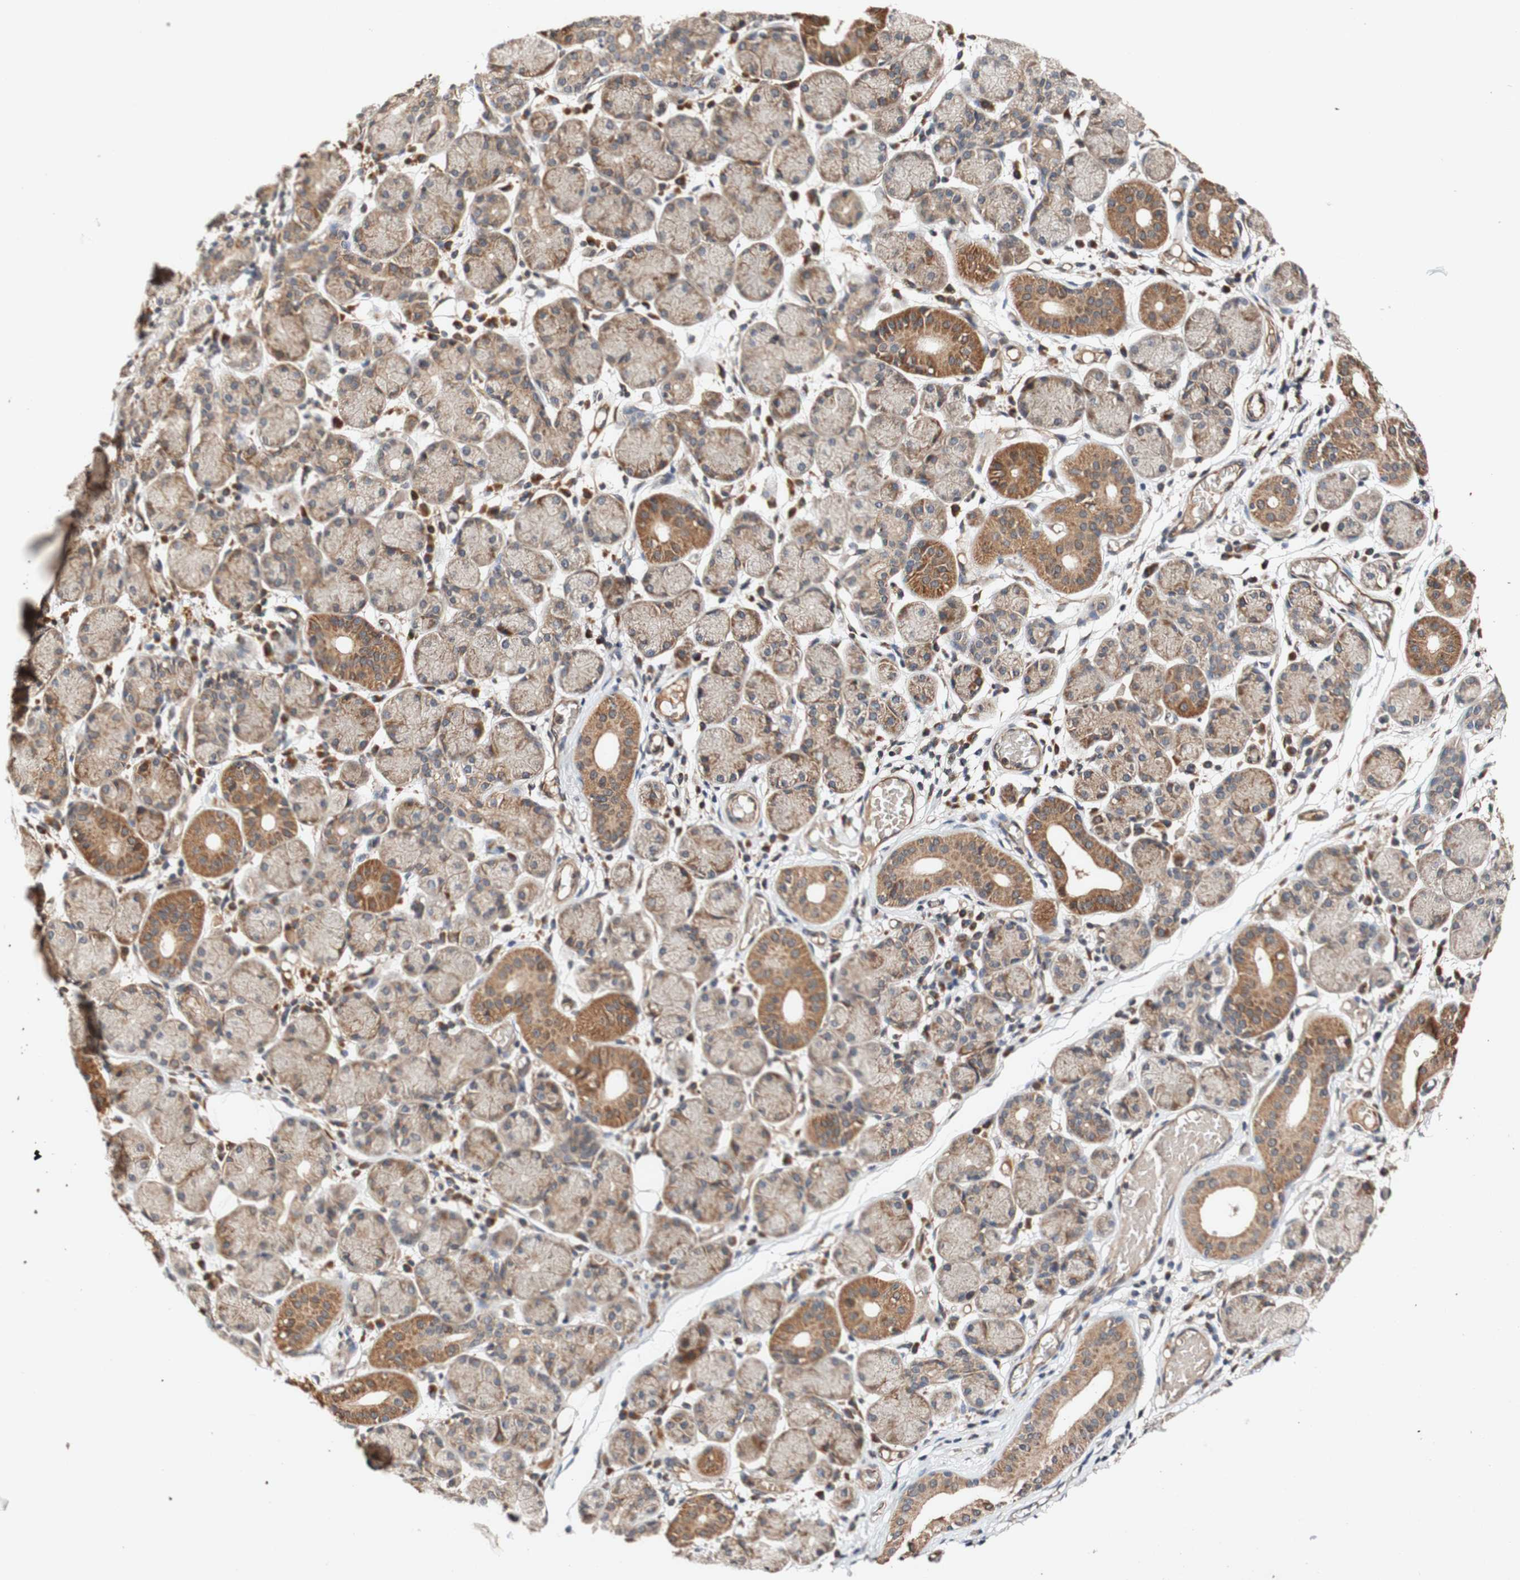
{"staining": {"intensity": "moderate", "quantity": ">75%", "location": "cytoplasmic/membranous"}, "tissue": "salivary gland", "cell_type": "Glandular cells", "image_type": "normal", "snomed": [{"axis": "morphology", "description": "Normal tissue, NOS"}, {"axis": "topography", "description": "Salivary gland"}], "caption": "Glandular cells demonstrate moderate cytoplasmic/membranous staining in about >75% of cells in unremarkable salivary gland.", "gene": "PIN1", "patient": {"sex": "female", "age": 24}}